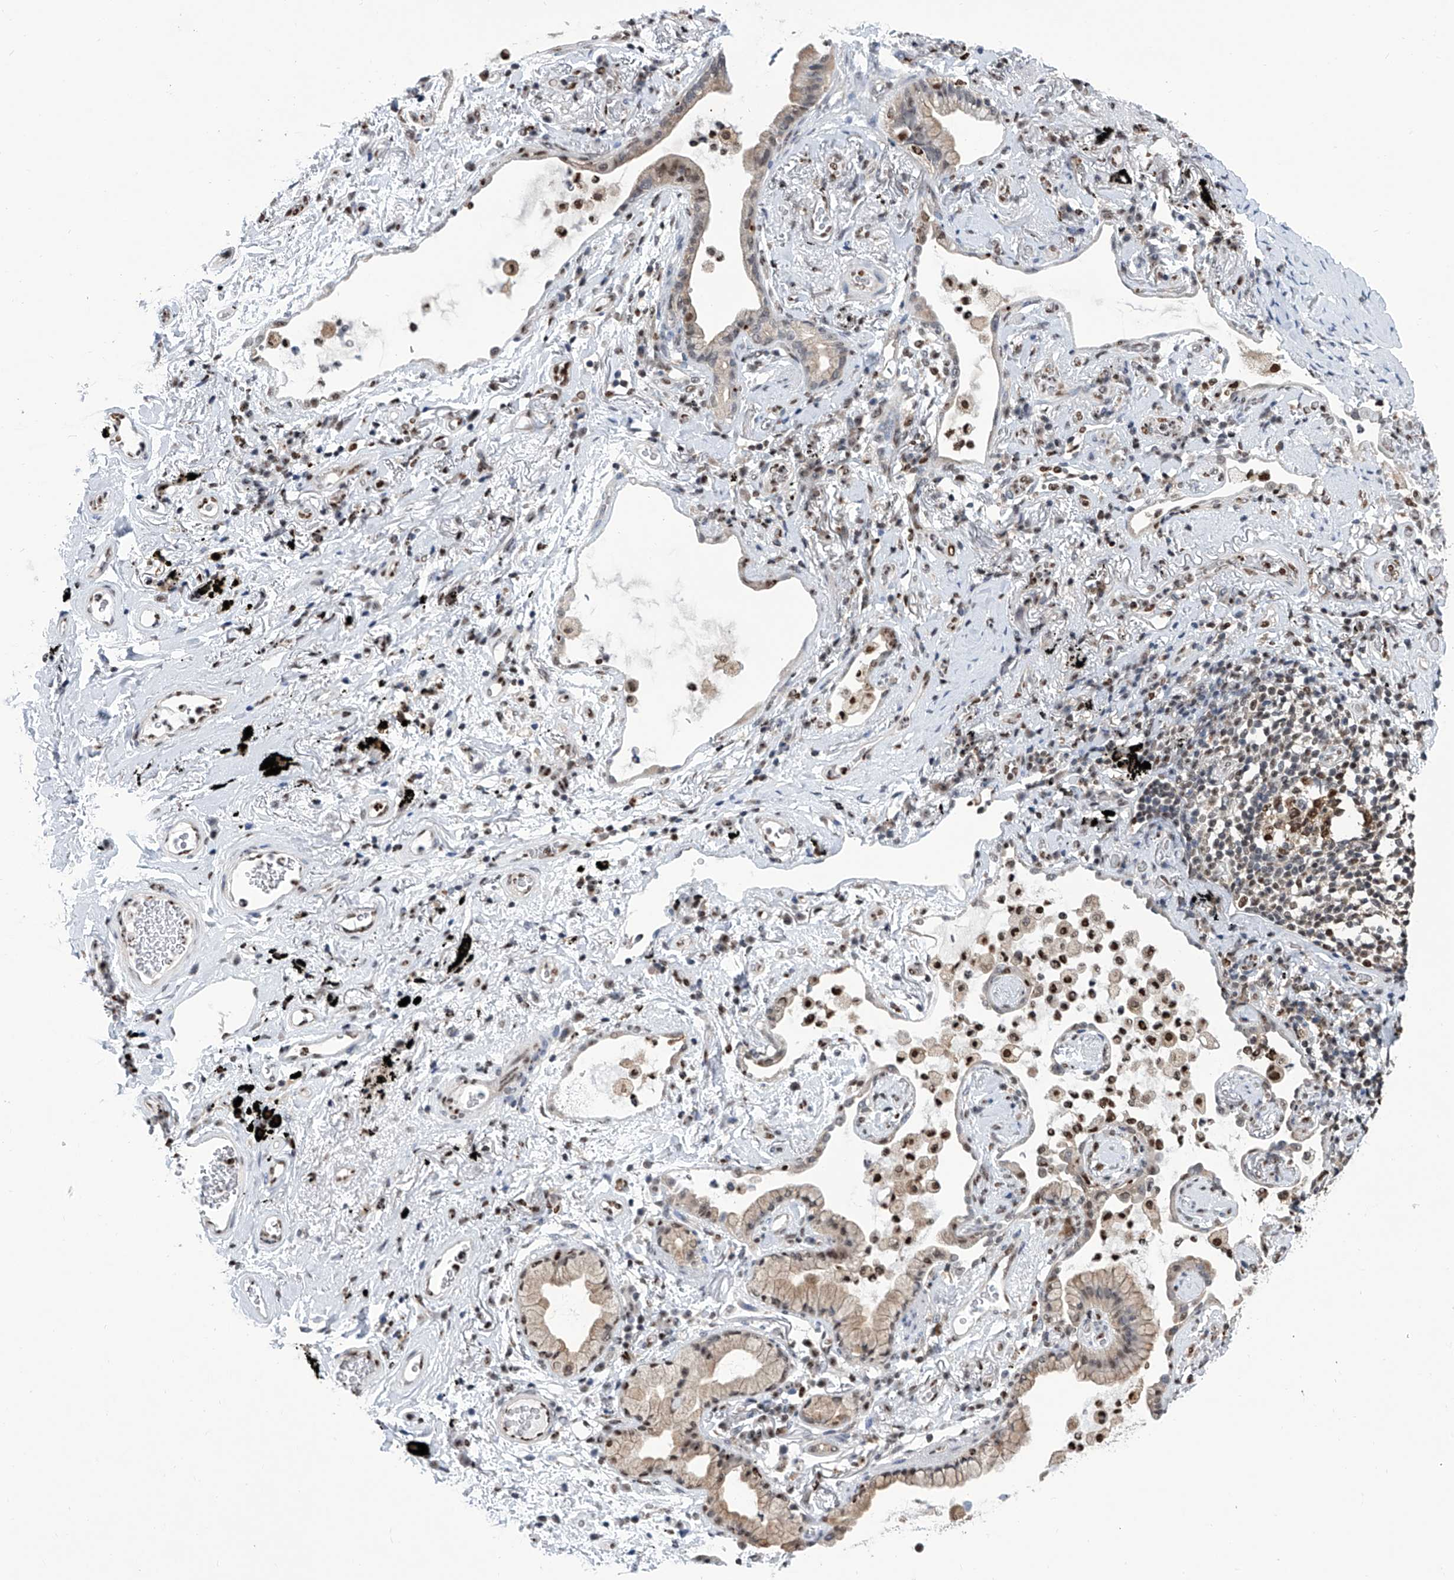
{"staining": {"intensity": "weak", "quantity": ">75%", "location": "nuclear"}, "tissue": "lung cancer", "cell_type": "Tumor cells", "image_type": "cancer", "snomed": [{"axis": "morphology", "description": "Adenocarcinoma, NOS"}, {"axis": "topography", "description": "Lung"}], "caption": "IHC histopathology image of adenocarcinoma (lung) stained for a protein (brown), which displays low levels of weak nuclear expression in about >75% of tumor cells.", "gene": "SREBF2", "patient": {"sex": "female", "age": 70}}